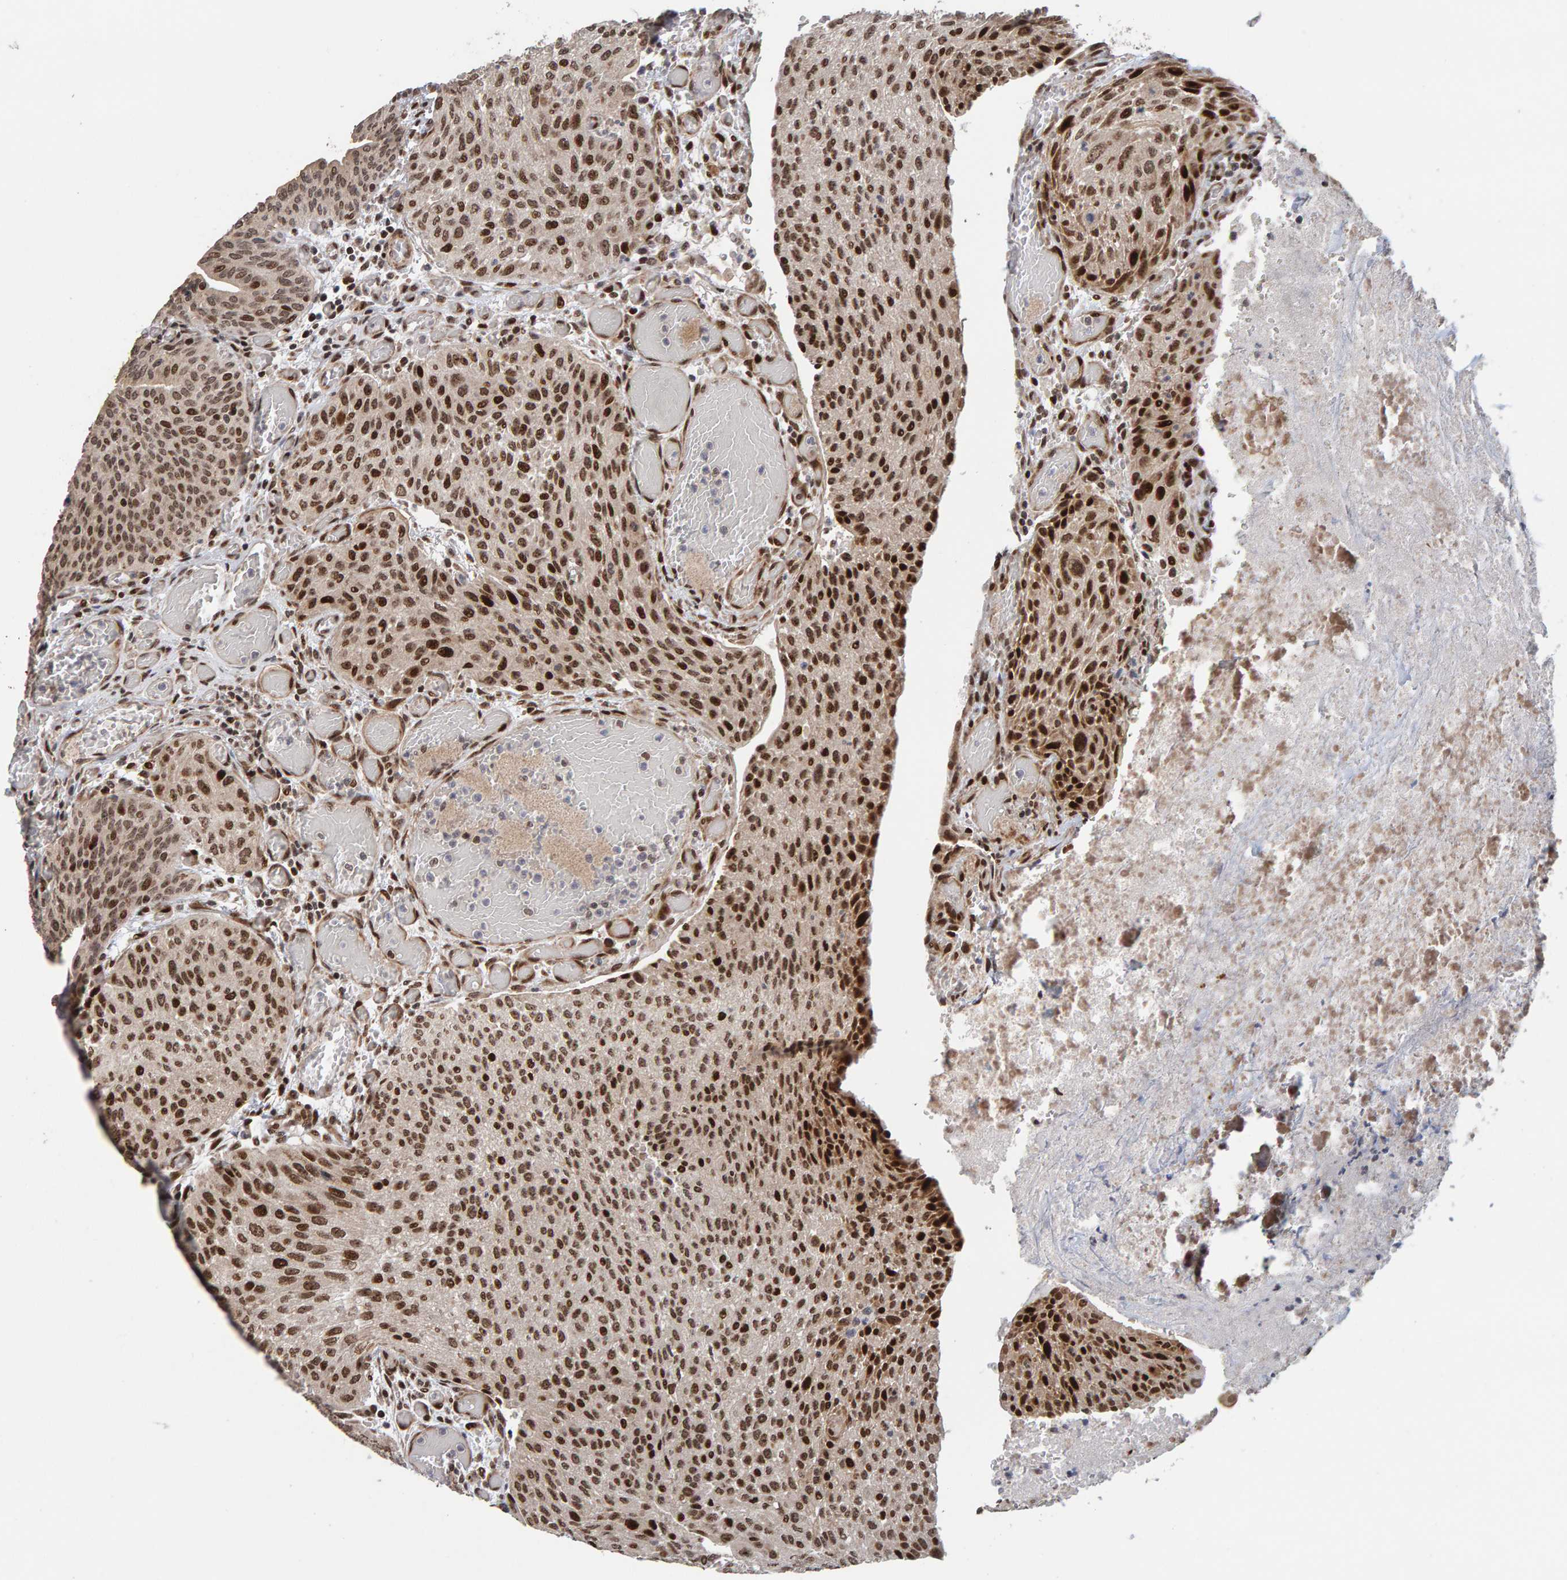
{"staining": {"intensity": "strong", "quantity": ">75%", "location": "nuclear"}, "tissue": "urothelial cancer", "cell_type": "Tumor cells", "image_type": "cancer", "snomed": [{"axis": "morphology", "description": "Urothelial carcinoma, Low grade"}, {"axis": "morphology", "description": "Urothelial carcinoma, High grade"}, {"axis": "topography", "description": "Urinary bladder"}], "caption": "Urothelial carcinoma (high-grade) stained with immunohistochemistry (IHC) reveals strong nuclear staining in about >75% of tumor cells. (brown staining indicates protein expression, while blue staining denotes nuclei).", "gene": "CHD4", "patient": {"sex": "male", "age": 35}}